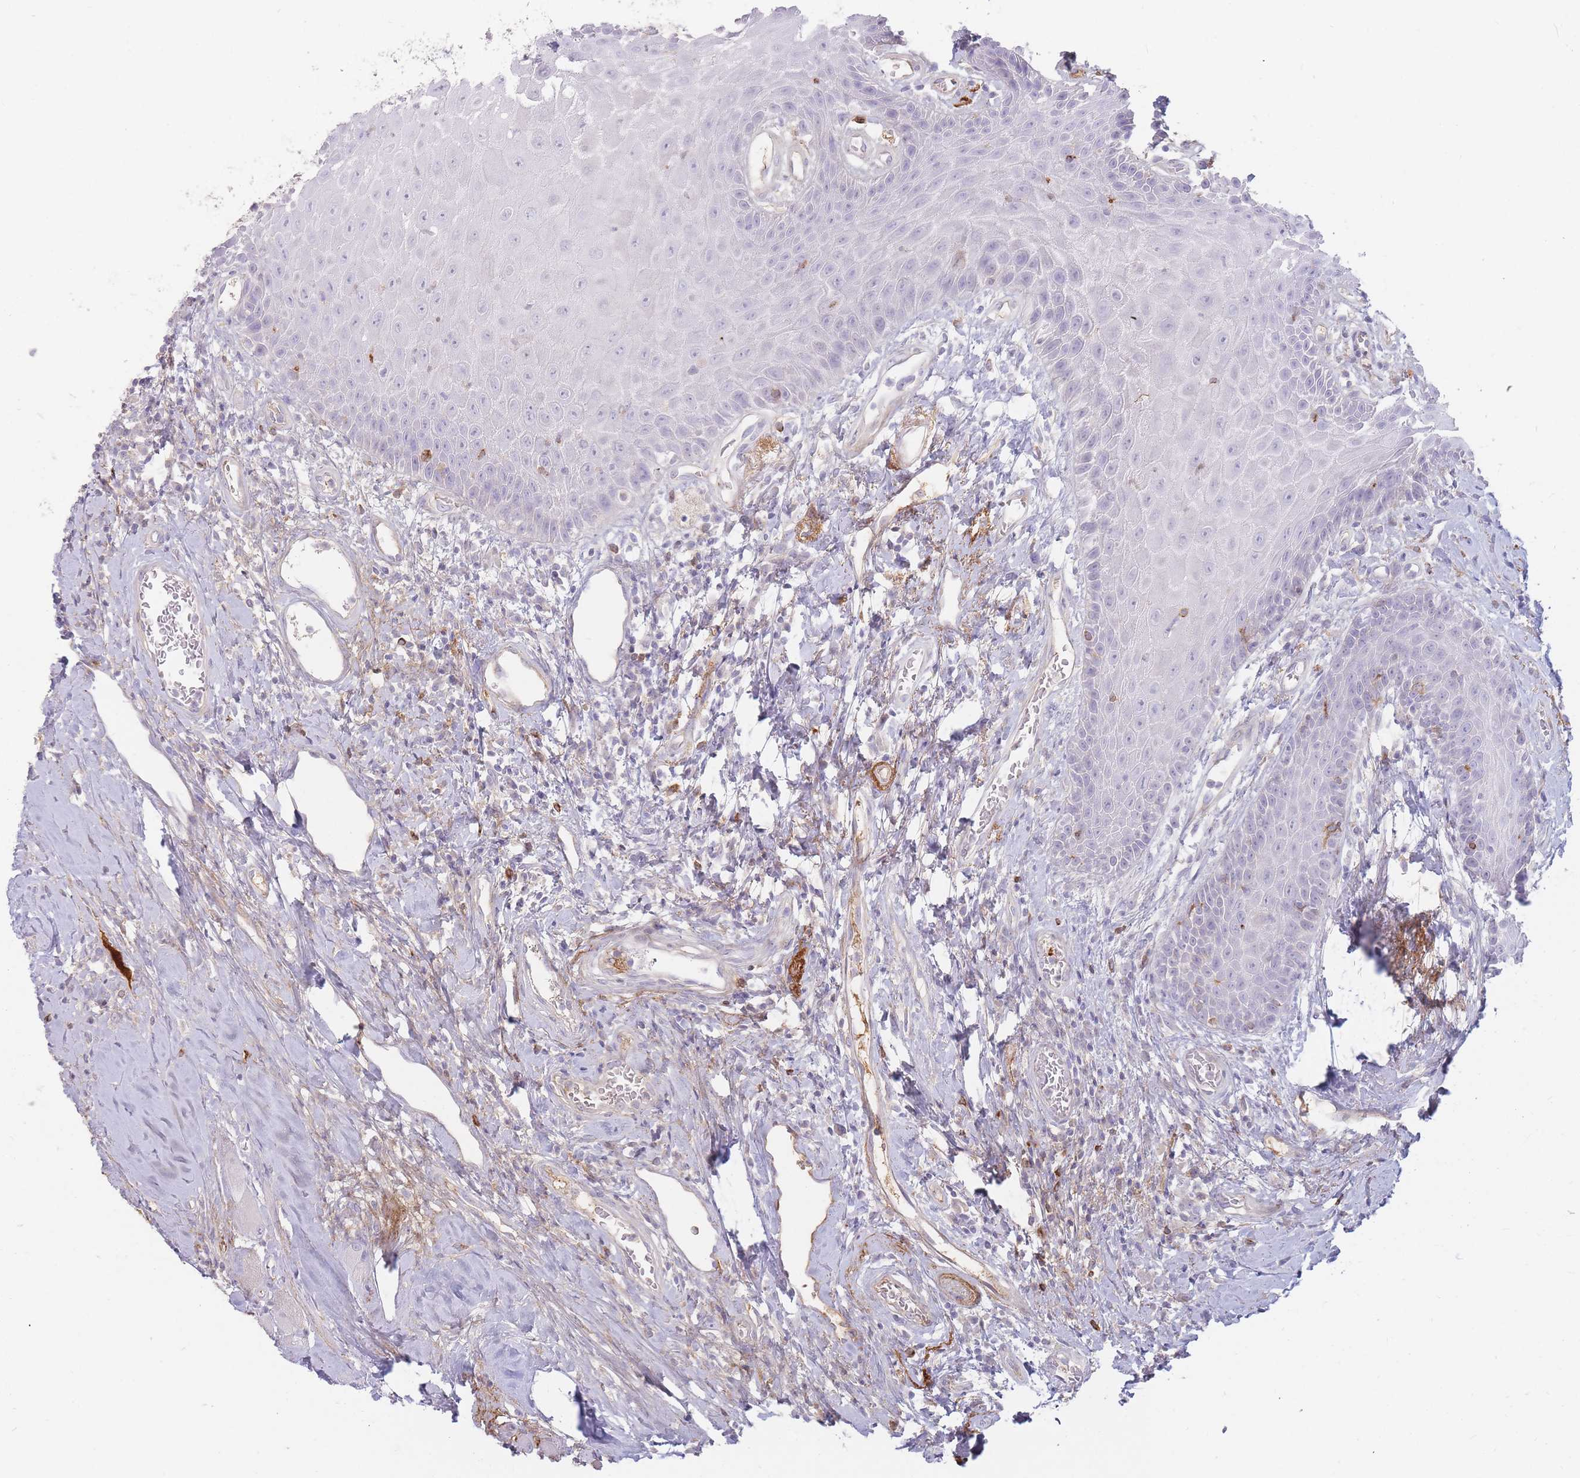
{"staining": {"intensity": "negative", "quantity": "none", "location": "none"}, "tissue": "head and neck cancer", "cell_type": "Tumor cells", "image_type": "cancer", "snomed": [{"axis": "morphology", "description": "Squamous cell carcinoma, NOS"}, {"axis": "topography", "description": "Head-Neck"}], "caption": "Image shows no significant protein positivity in tumor cells of head and neck cancer.", "gene": "PRG4", "patient": {"sex": "female", "age": 59}}